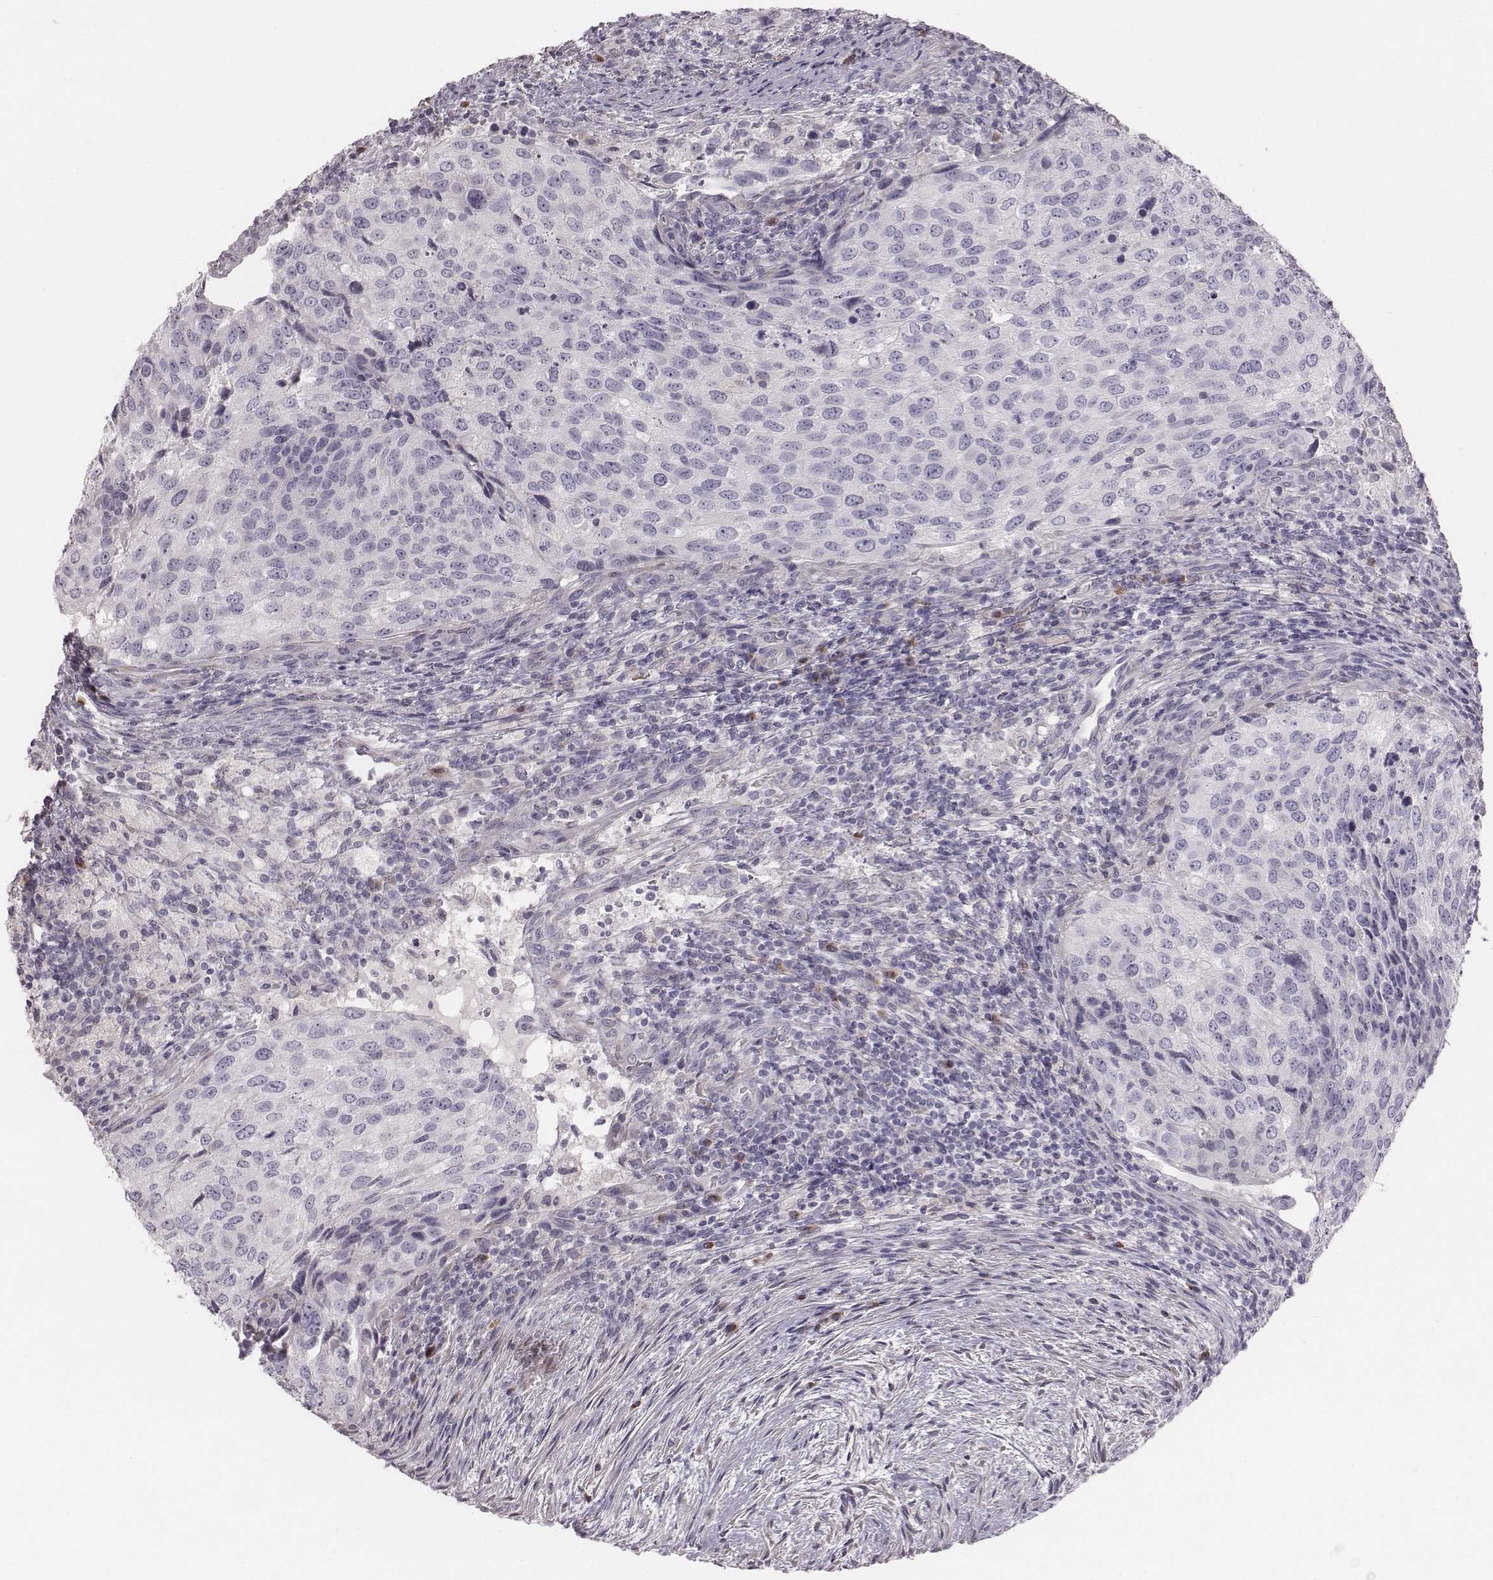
{"staining": {"intensity": "negative", "quantity": "none", "location": "none"}, "tissue": "urothelial cancer", "cell_type": "Tumor cells", "image_type": "cancer", "snomed": [{"axis": "morphology", "description": "Urothelial carcinoma, High grade"}, {"axis": "topography", "description": "Urinary bladder"}], "caption": "Urothelial cancer was stained to show a protein in brown. There is no significant positivity in tumor cells.", "gene": "C6orf58", "patient": {"sex": "female", "age": 78}}